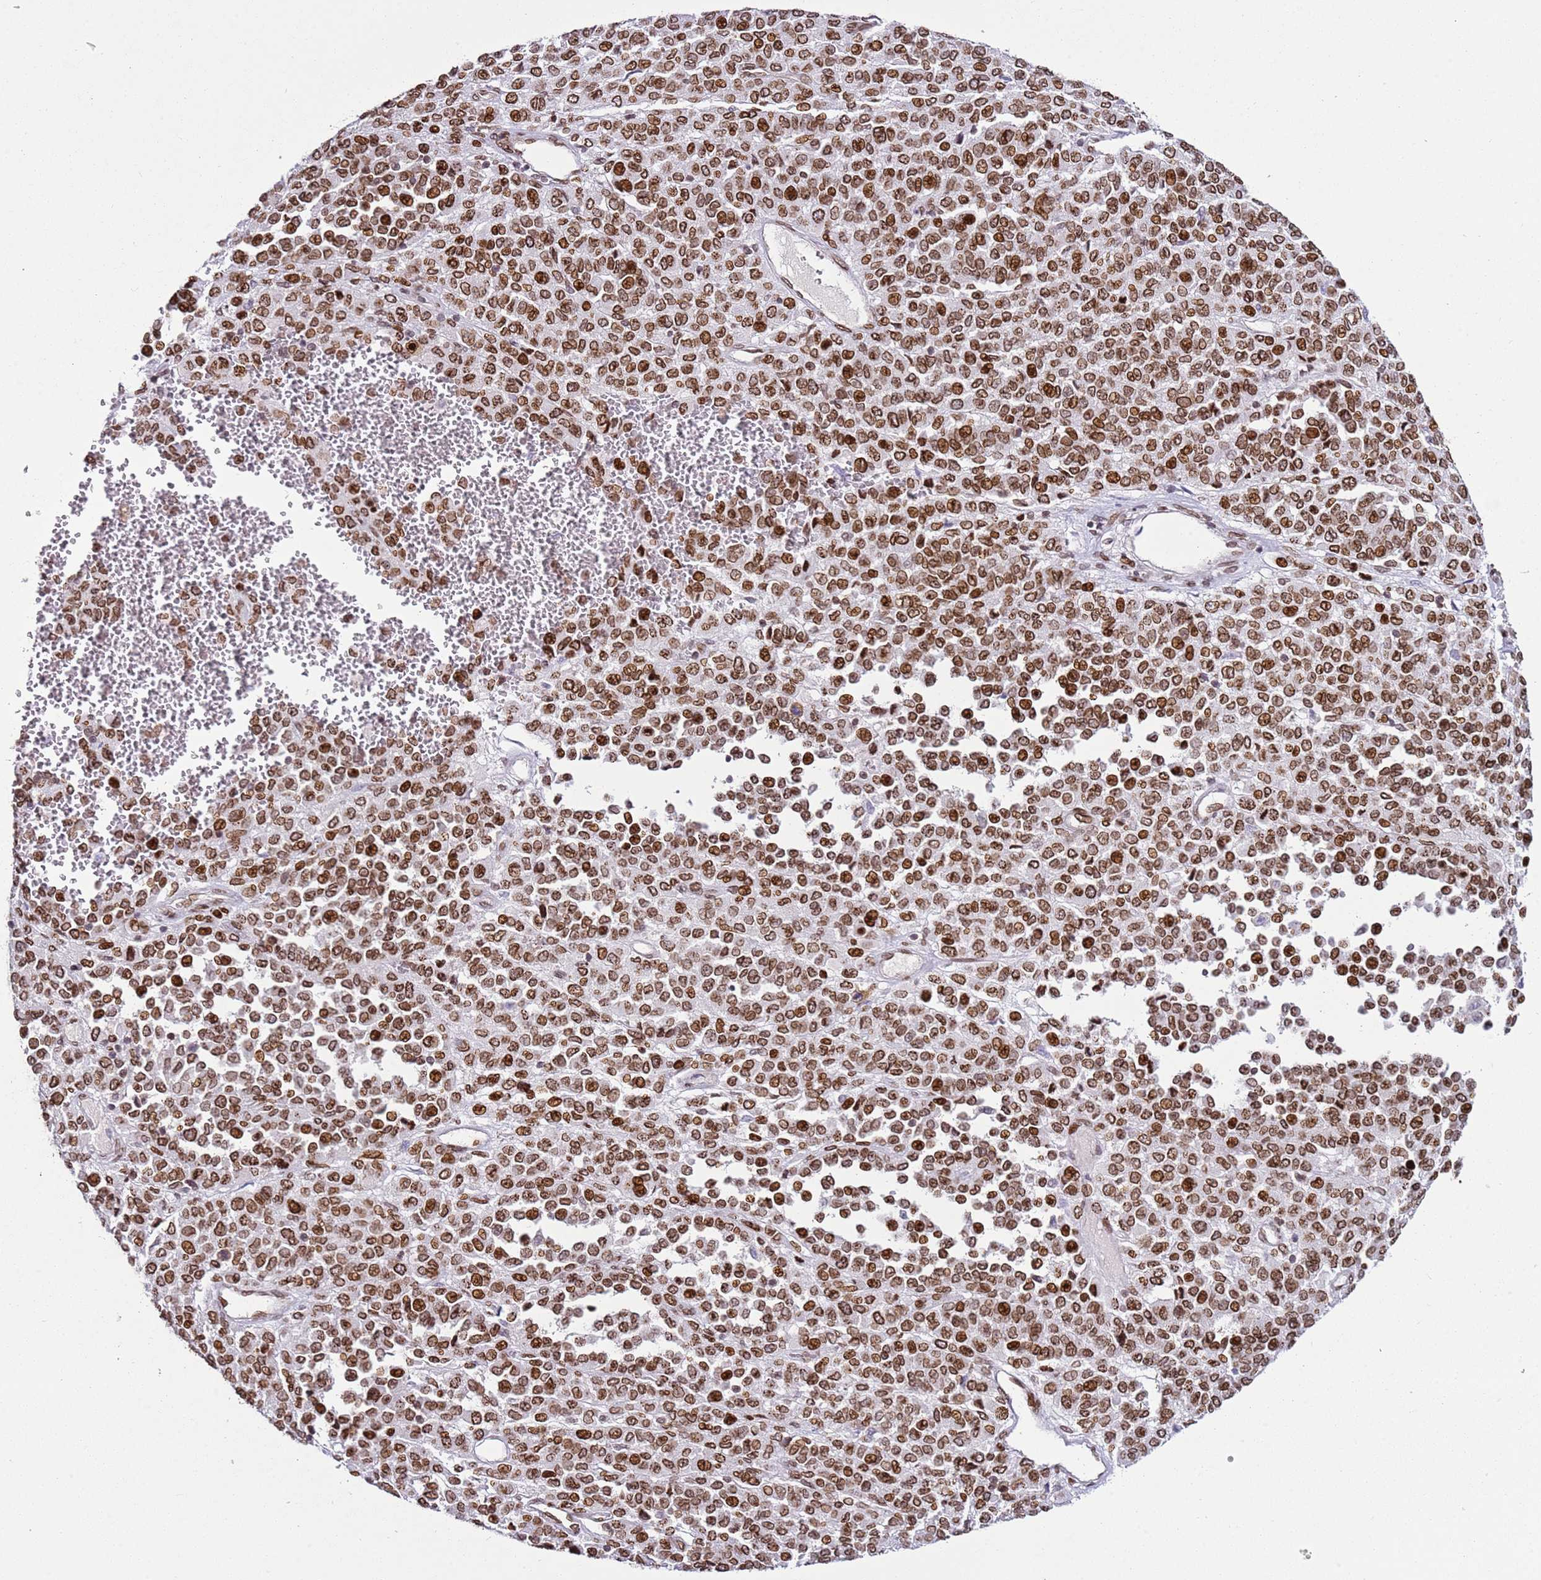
{"staining": {"intensity": "strong", "quantity": ">75%", "location": "cytoplasmic/membranous,nuclear"}, "tissue": "melanoma", "cell_type": "Tumor cells", "image_type": "cancer", "snomed": [{"axis": "morphology", "description": "Malignant melanoma, Metastatic site"}, {"axis": "topography", "description": "Pancreas"}], "caption": "A brown stain shows strong cytoplasmic/membranous and nuclear staining of a protein in melanoma tumor cells.", "gene": "POU6F1", "patient": {"sex": "female", "age": 30}}